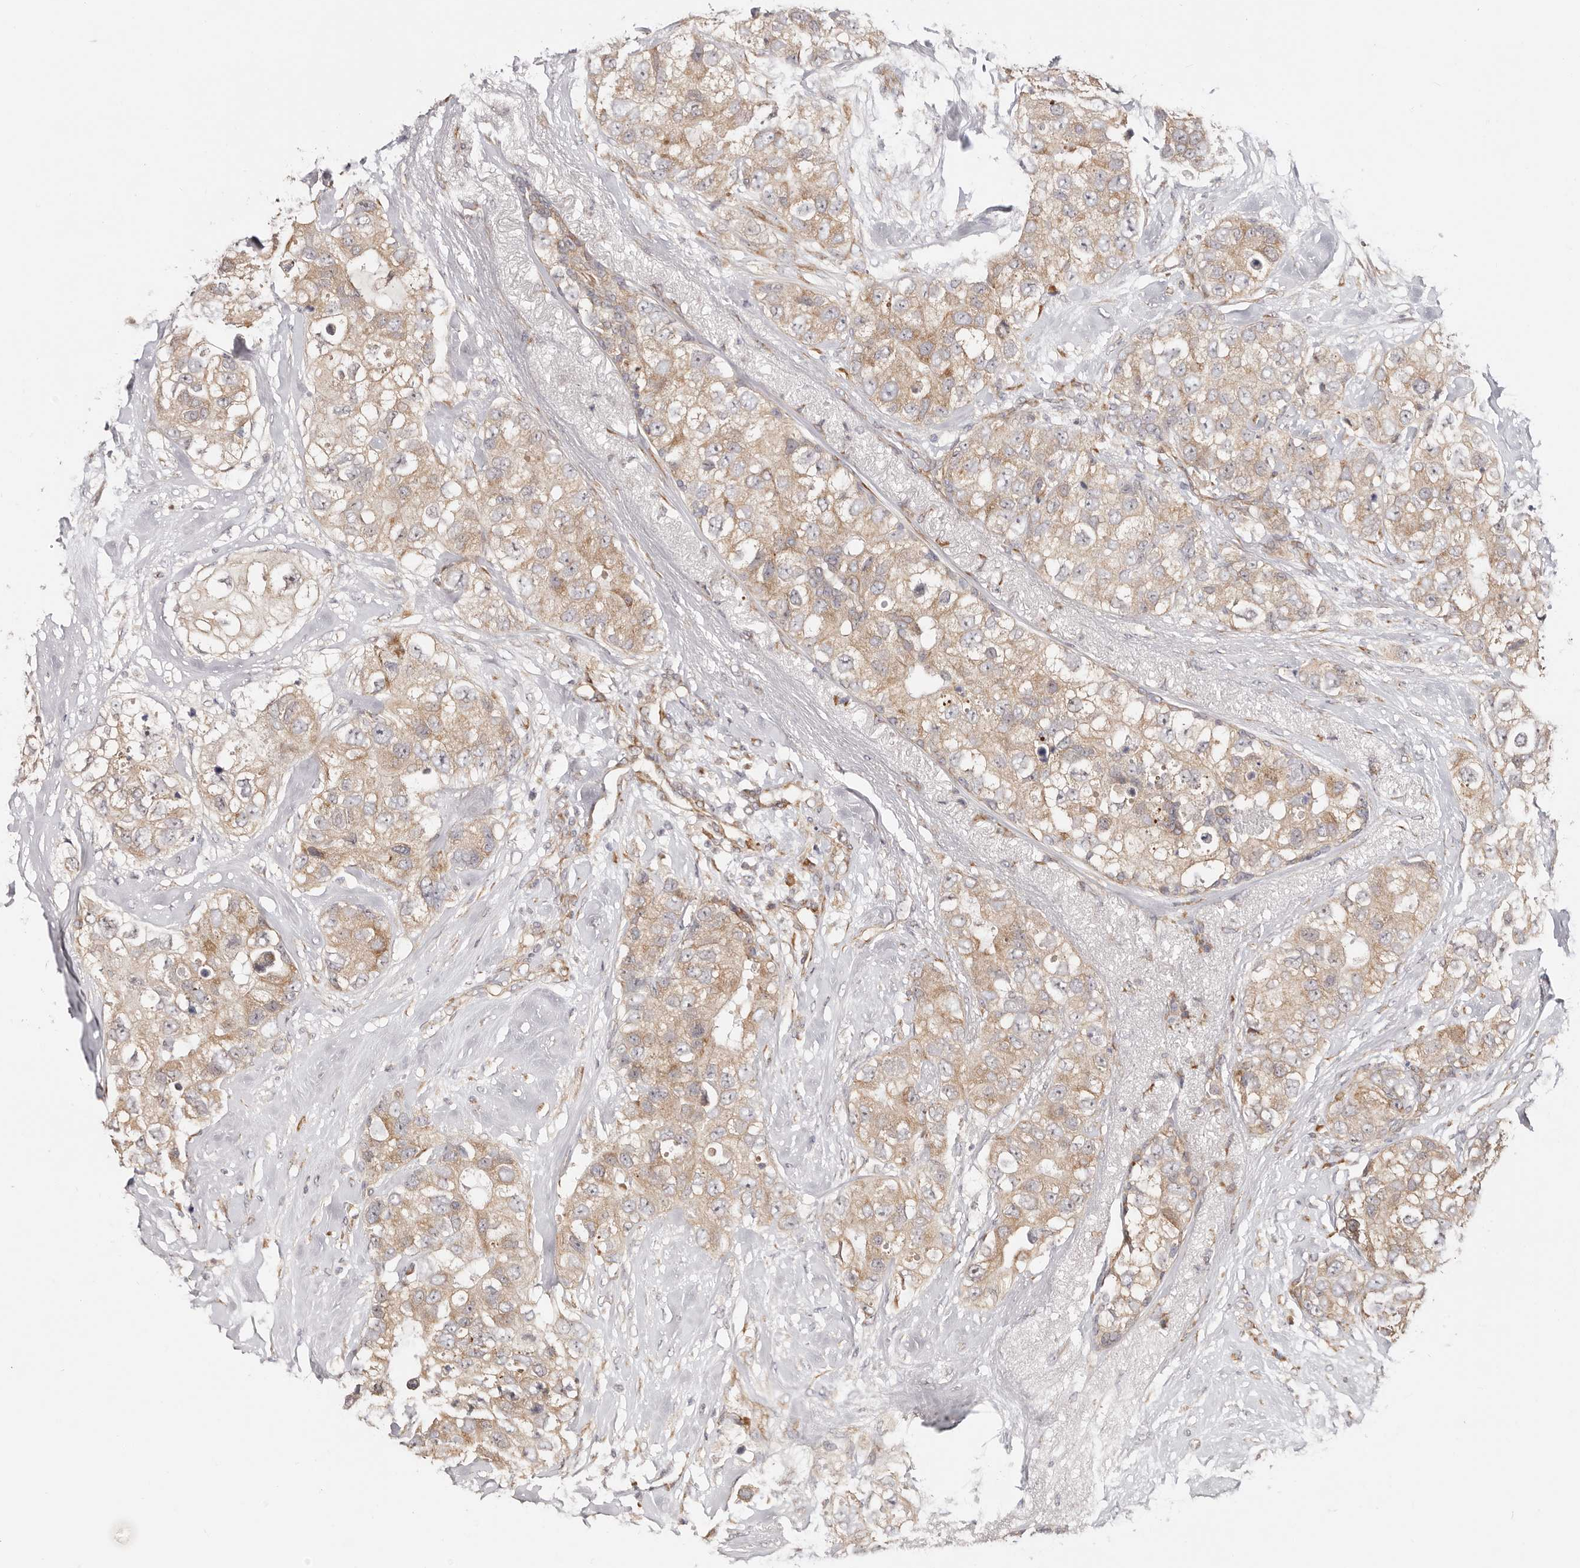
{"staining": {"intensity": "weak", "quantity": ">75%", "location": "cytoplasmic/membranous"}, "tissue": "breast cancer", "cell_type": "Tumor cells", "image_type": "cancer", "snomed": [{"axis": "morphology", "description": "Duct carcinoma"}, {"axis": "topography", "description": "Breast"}], "caption": "High-power microscopy captured an IHC photomicrograph of invasive ductal carcinoma (breast), revealing weak cytoplasmic/membranous staining in about >75% of tumor cells.", "gene": "BCL2L15", "patient": {"sex": "female", "age": 62}}